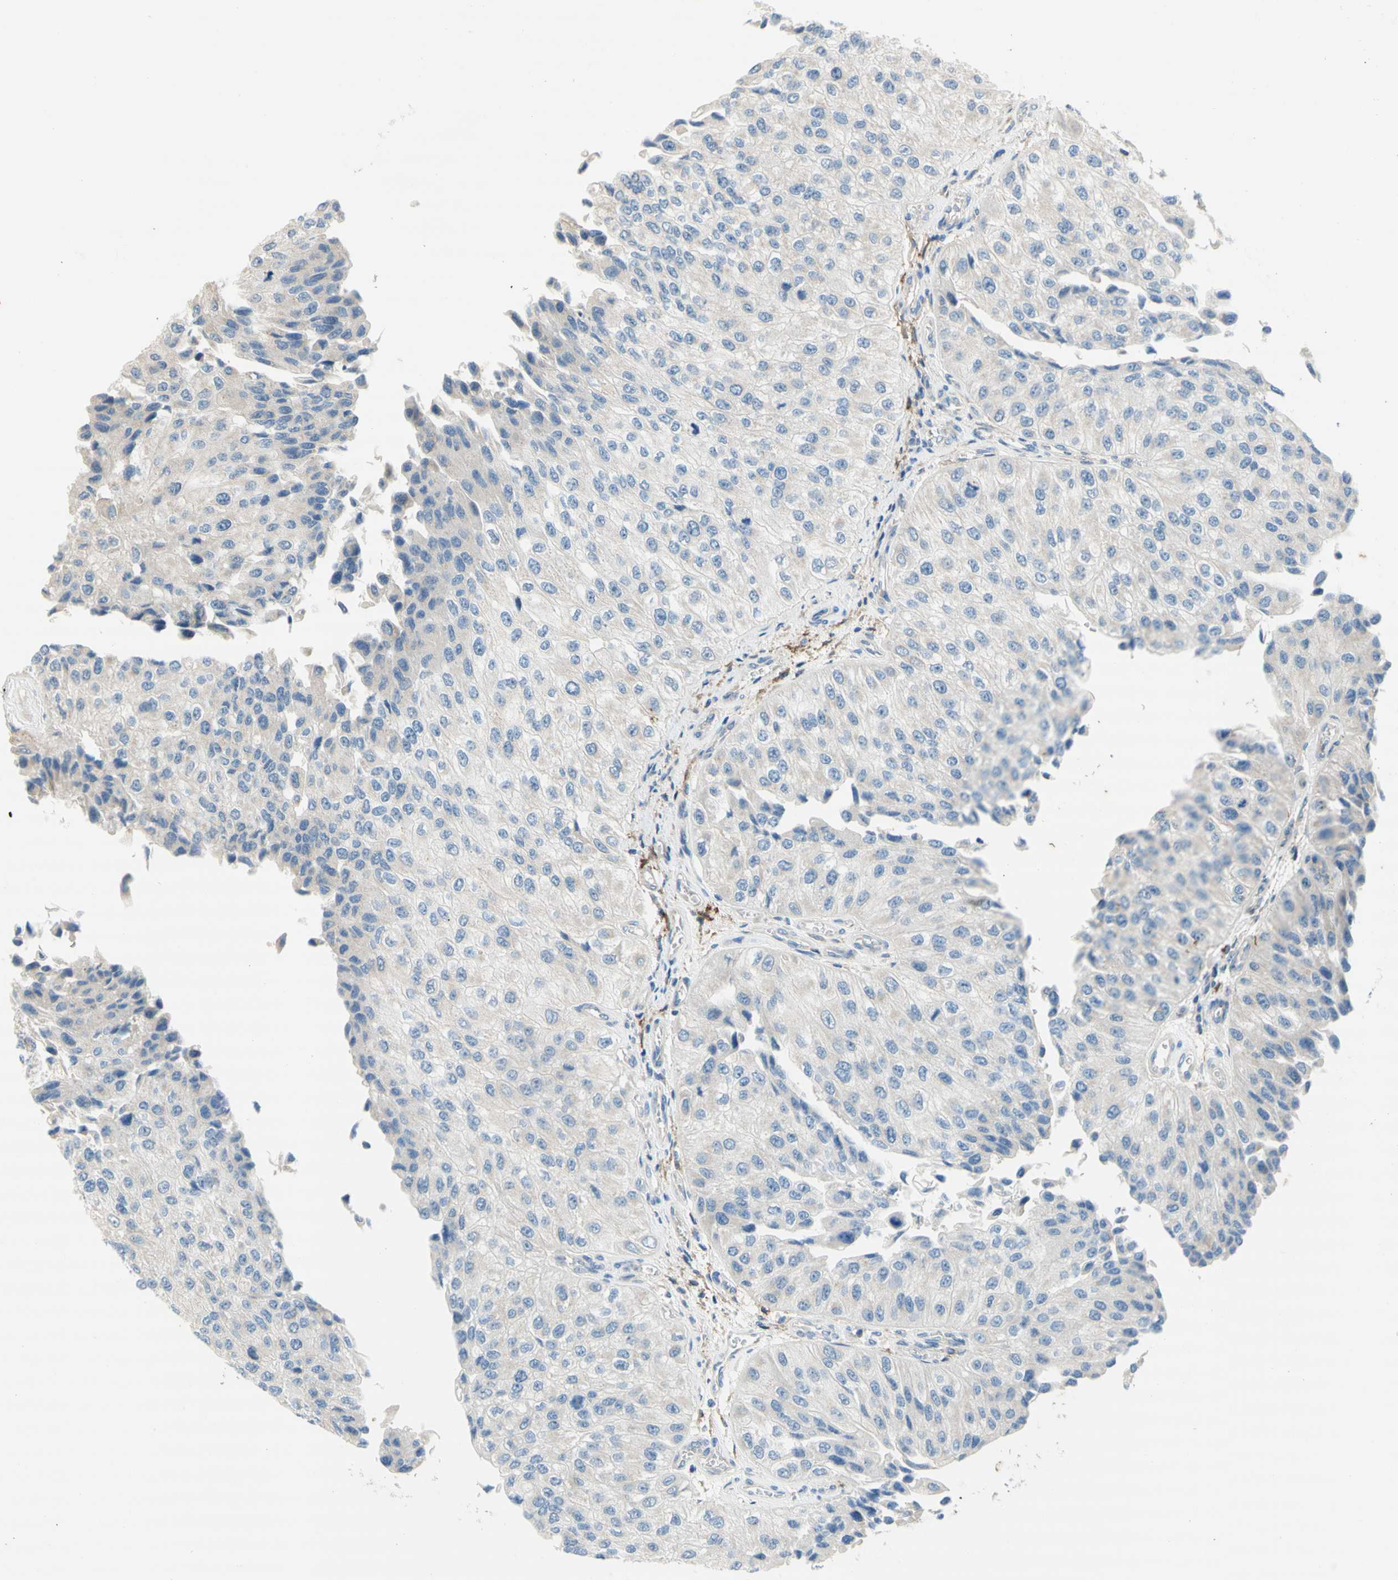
{"staining": {"intensity": "weak", "quantity": ">75%", "location": "cytoplasmic/membranous"}, "tissue": "urothelial cancer", "cell_type": "Tumor cells", "image_type": "cancer", "snomed": [{"axis": "morphology", "description": "Urothelial carcinoma, High grade"}, {"axis": "topography", "description": "Kidney"}, {"axis": "topography", "description": "Urinary bladder"}], "caption": "A high-resolution histopathology image shows IHC staining of urothelial cancer, which displays weak cytoplasmic/membranous positivity in about >75% of tumor cells. Using DAB (3,3'-diaminobenzidine) (brown) and hematoxylin (blue) stains, captured at high magnification using brightfield microscopy.", "gene": "F3", "patient": {"sex": "male", "age": 77}}